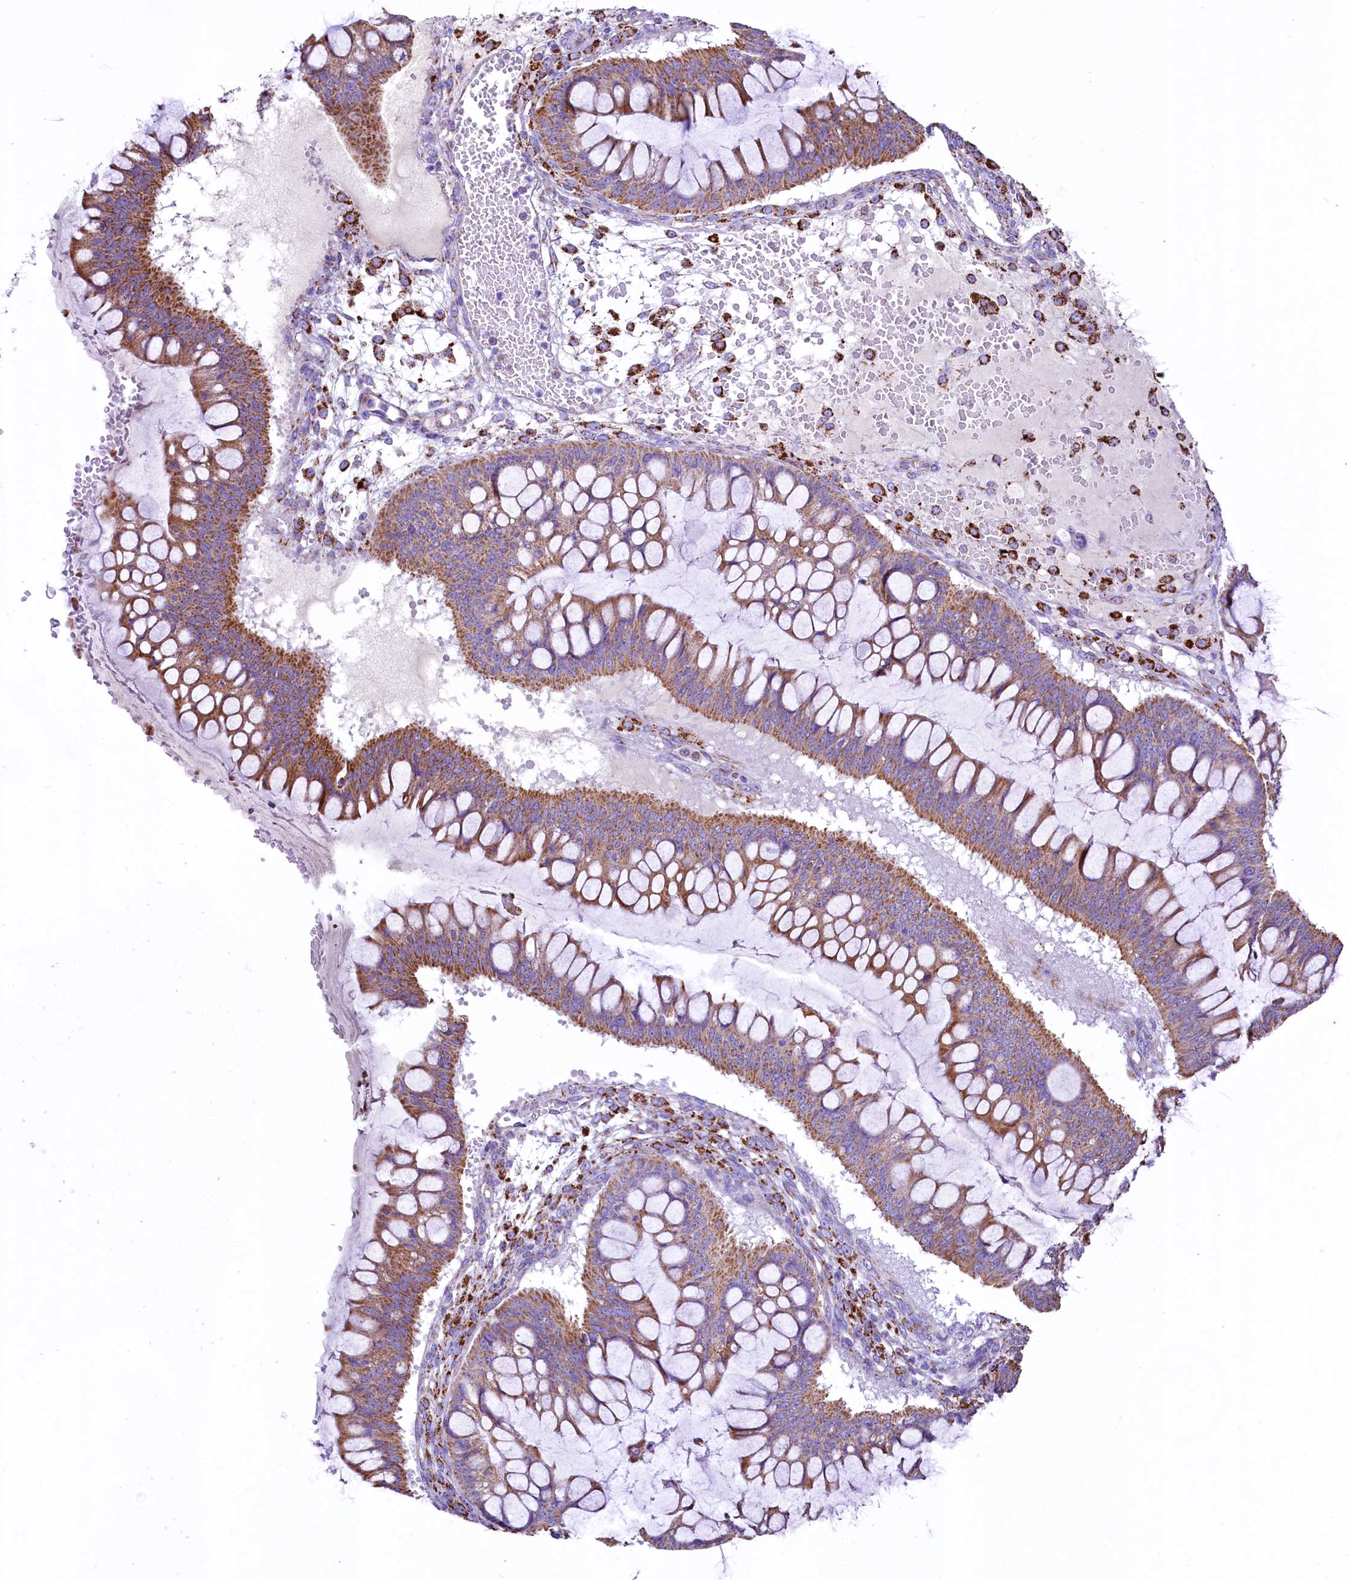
{"staining": {"intensity": "moderate", "quantity": ">75%", "location": "cytoplasmic/membranous"}, "tissue": "ovarian cancer", "cell_type": "Tumor cells", "image_type": "cancer", "snomed": [{"axis": "morphology", "description": "Cystadenocarcinoma, mucinous, NOS"}, {"axis": "topography", "description": "Ovary"}], "caption": "Protein staining reveals moderate cytoplasmic/membranous positivity in approximately >75% of tumor cells in ovarian mucinous cystadenocarcinoma.", "gene": "IDH3A", "patient": {"sex": "female", "age": 73}}